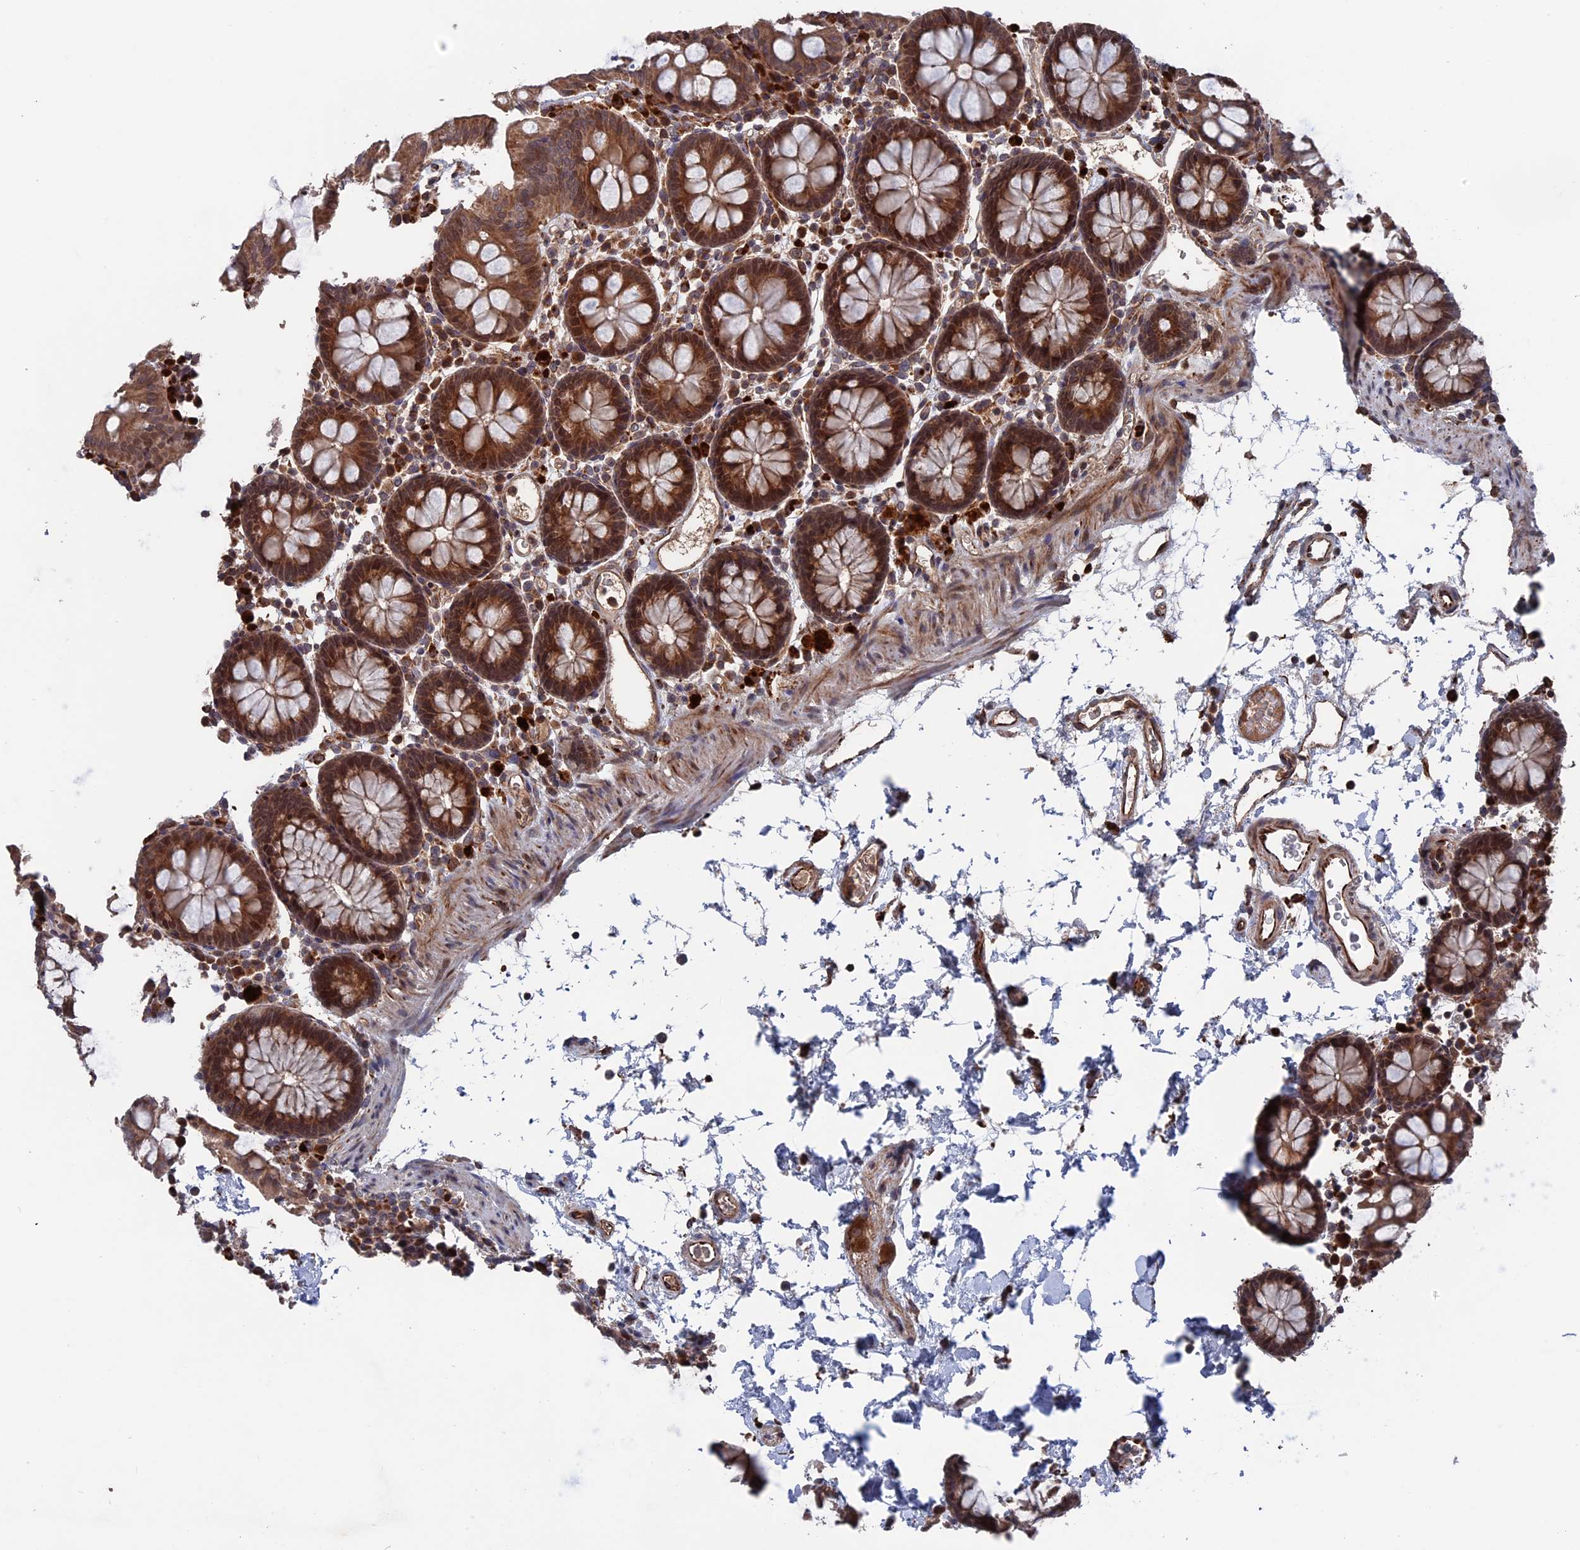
{"staining": {"intensity": "moderate", "quantity": ">75%", "location": "cytoplasmic/membranous"}, "tissue": "colon", "cell_type": "Endothelial cells", "image_type": "normal", "snomed": [{"axis": "morphology", "description": "Normal tissue, NOS"}, {"axis": "topography", "description": "Colon"}], "caption": "Endothelial cells show medium levels of moderate cytoplasmic/membranous positivity in about >75% of cells in normal colon. (IHC, brightfield microscopy, high magnification).", "gene": "PLA2G15", "patient": {"sex": "male", "age": 75}}